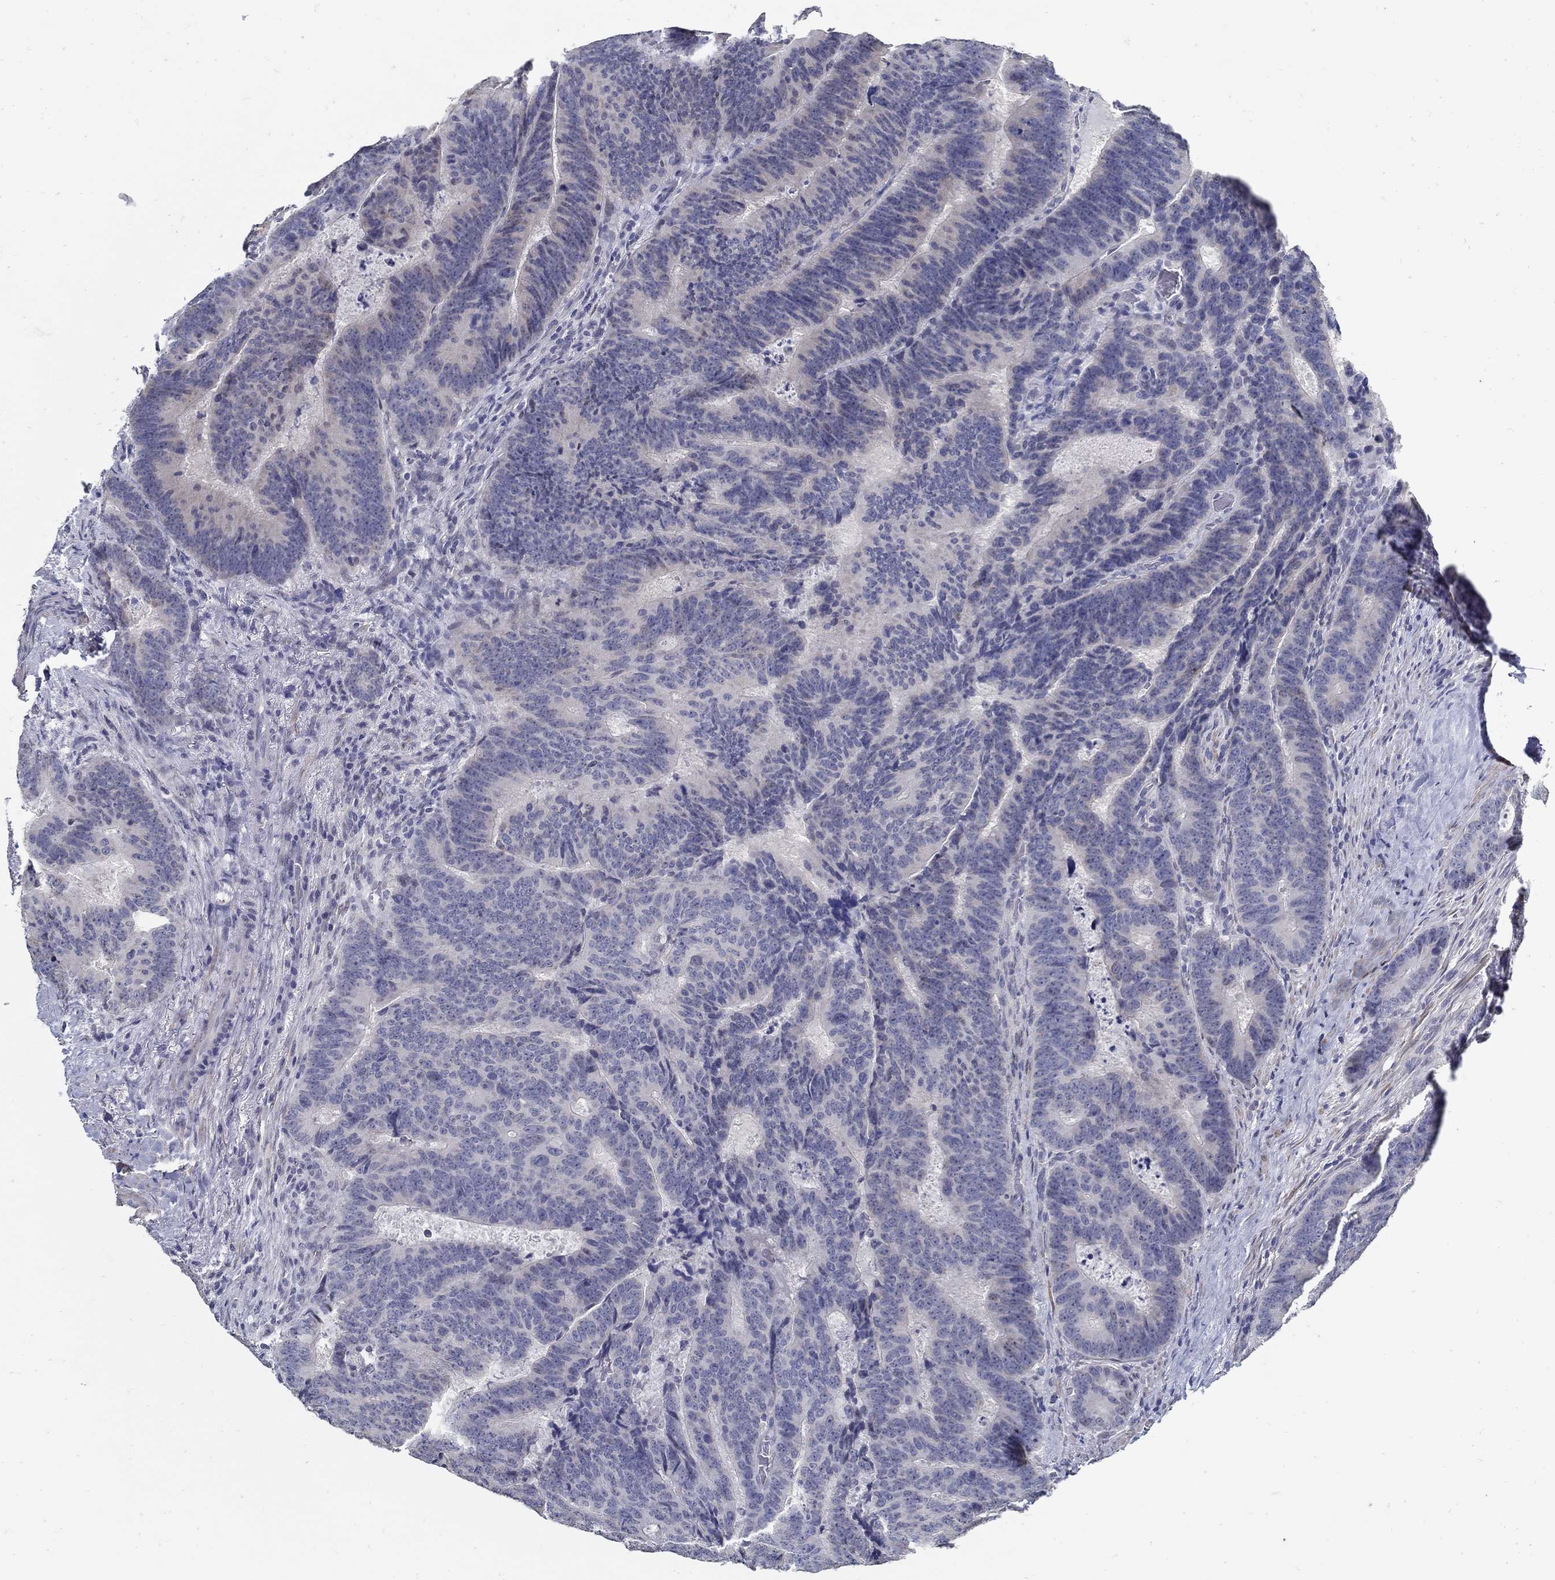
{"staining": {"intensity": "negative", "quantity": "none", "location": "none"}, "tissue": "colorectal cancer", "cell_type": "Tumor cells", "image_type": "cancer", "snomed": [{"axis": "morphology", "description": "Adenocarcinoma, NOS"}, {"axis": "topography", "description": "Colon"}], "caption": "Colorectal cancer (adenocarcinoma) stained for a protein using IHC exhibits no staining tumor cells.", "gene": "USP29", "patient": {"sex": "female", "age": 82}}